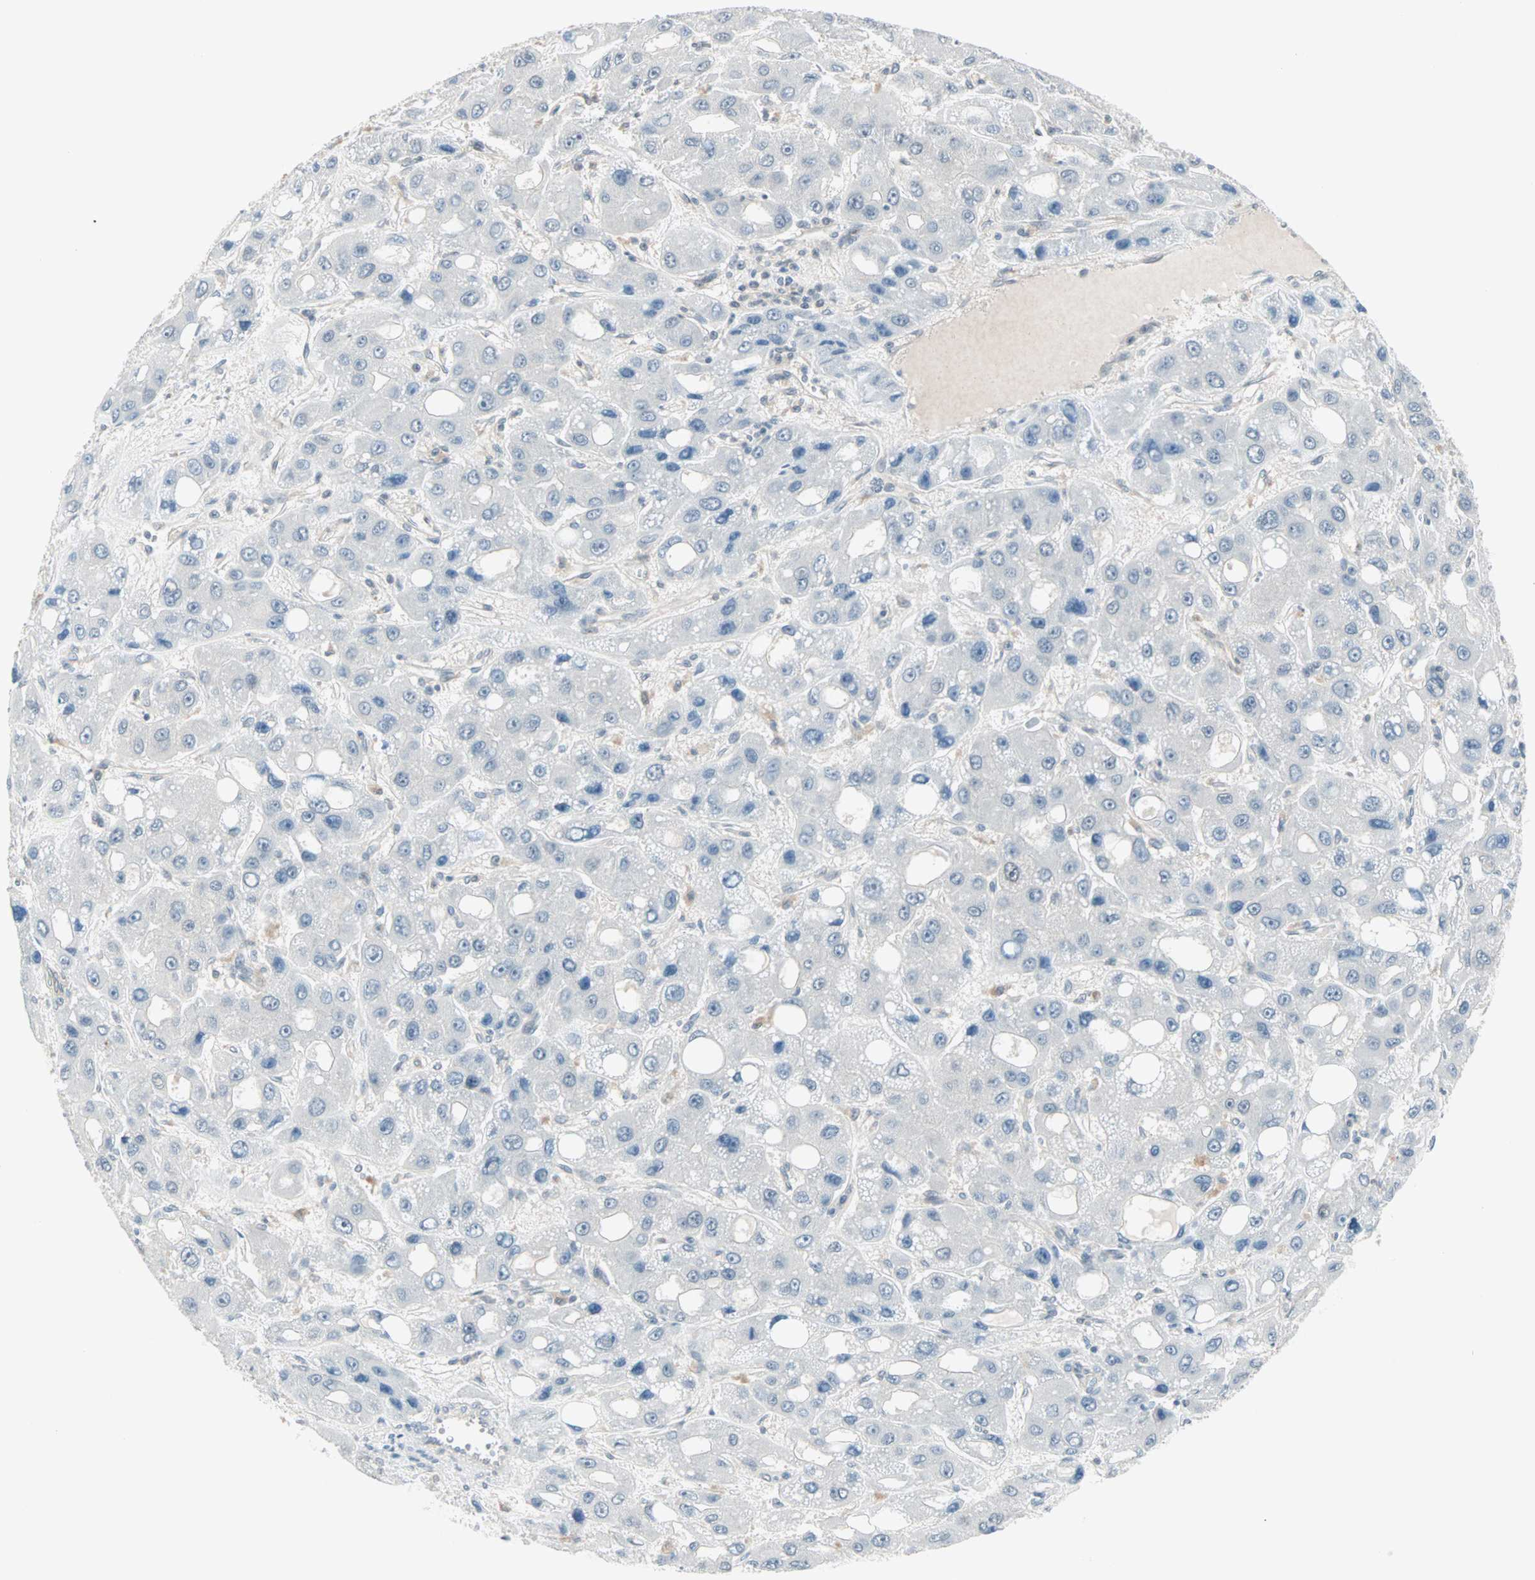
{"staining": {"intensity": "negative", "quantity": "none", "location": "none"}, "tissue": "liver cancer", "cell_type": "Tumor cells", "image_type": "cancer", "snomed": [{"axis": "morphology", "description": "Carcinoma, Hepatocellular, NOS"}, {"axis": "topography", "description": "Liver"}], "caption": "Hepatocellular carcinoma (liver) stained for a protein using immunohistochemistry demonstrates no staining tumor cells.", "gene": "PTPA", "patient": {"sex": "male", "age": 55}}